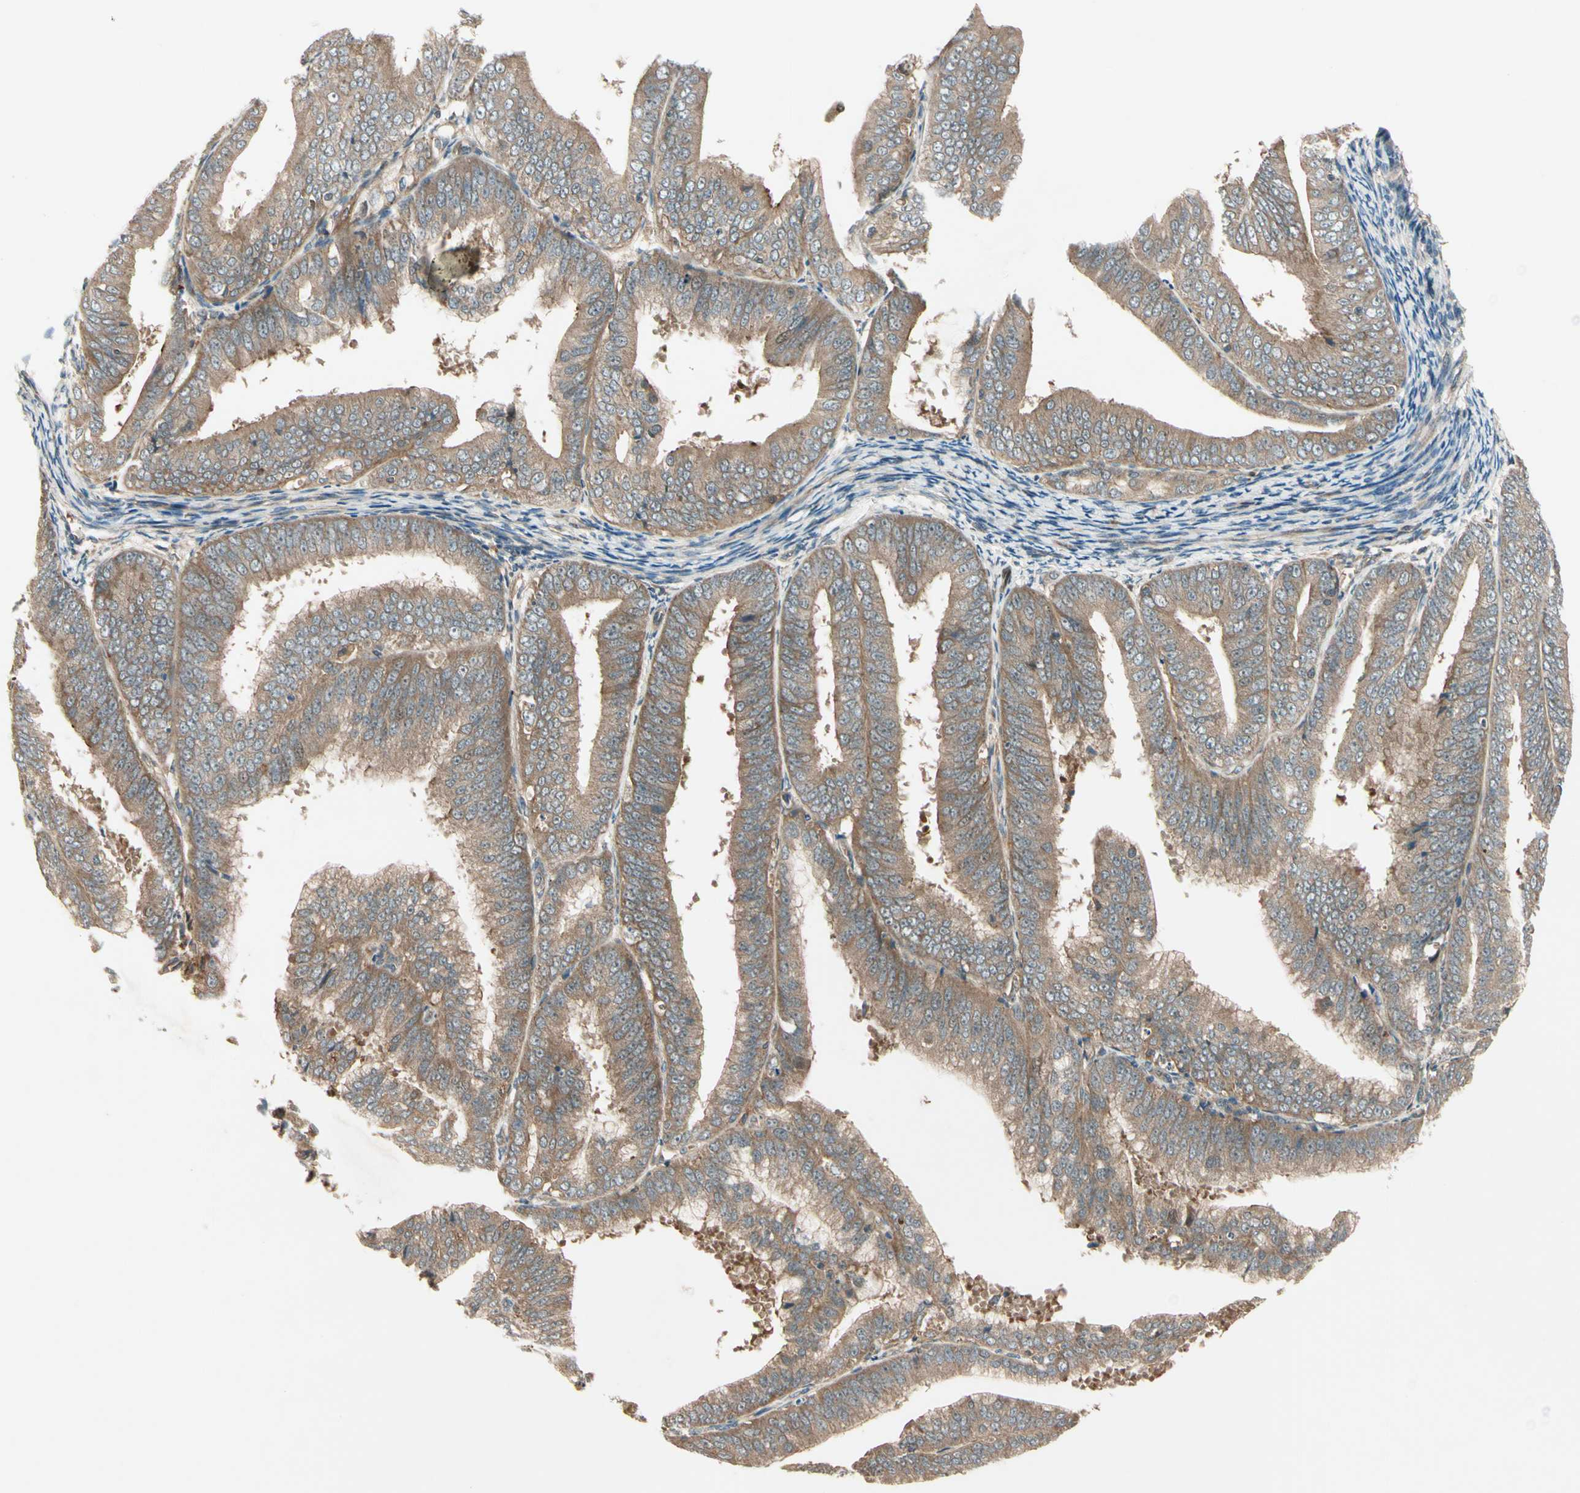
{"staining": {"intensity": "moderate", "quantity": ">75%", "location": "cytoplasmic/membranous"}, "tissue": "endometrial cancer", "cell_type": "Tumor cells", "image_type": "cancer", "snomed": [{"axis": "morphology", "description": "Adenocarcinoma, NOS"}, {"axis": "topography", "description": "Endometrium"}], "caption": "Immunohistochemistry (IHC) of human endometrial cancer displays medium levels of moderate cytoplasmic/membranous expression in about >75% of tumor cells. (brown staining indicates protein expression, while blue staining denotes nuclei).", "gene": "ACVR1C", "patient": {"sex": "female", "age": 63}}